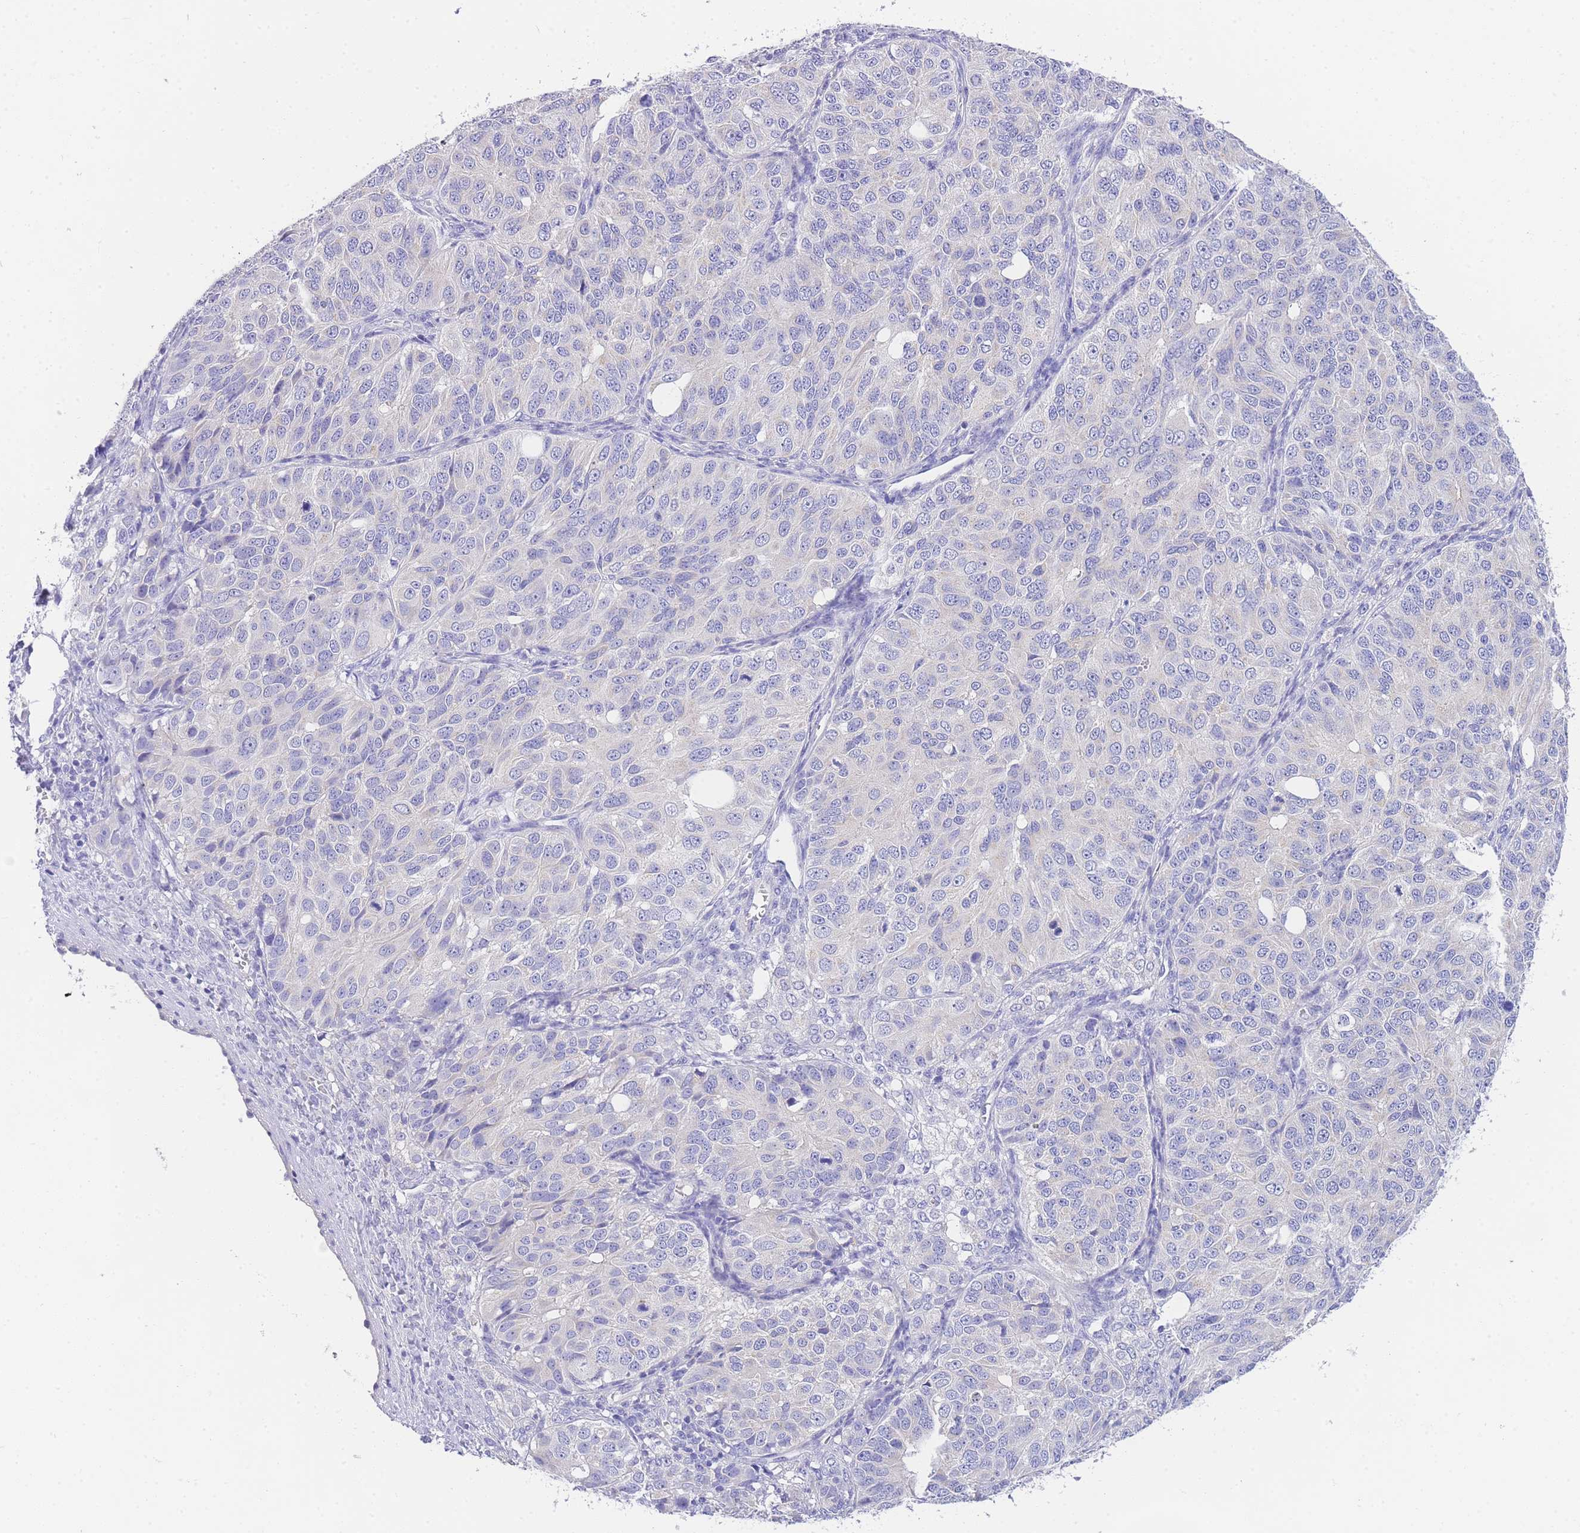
{"staining": {"intensity": "negative", "quantity": "none", "location": "none"}, "tissue": "ovarian cancer", "cell_type": "Tumor cells", "image_type": "cancer", "snomed": [{"axis": "morphology", "description": "Carcinoma, endometroid"}, {"axis": "topography", "description": "Ovary"}], "caption": "This is an immunohistochemistry photomicrograph of human ovarian cancer (endometroid carcinoma). There is no expression in tumor cells.", "gene": "EPN2", "patient": {"sex": "female", "age": 51}}